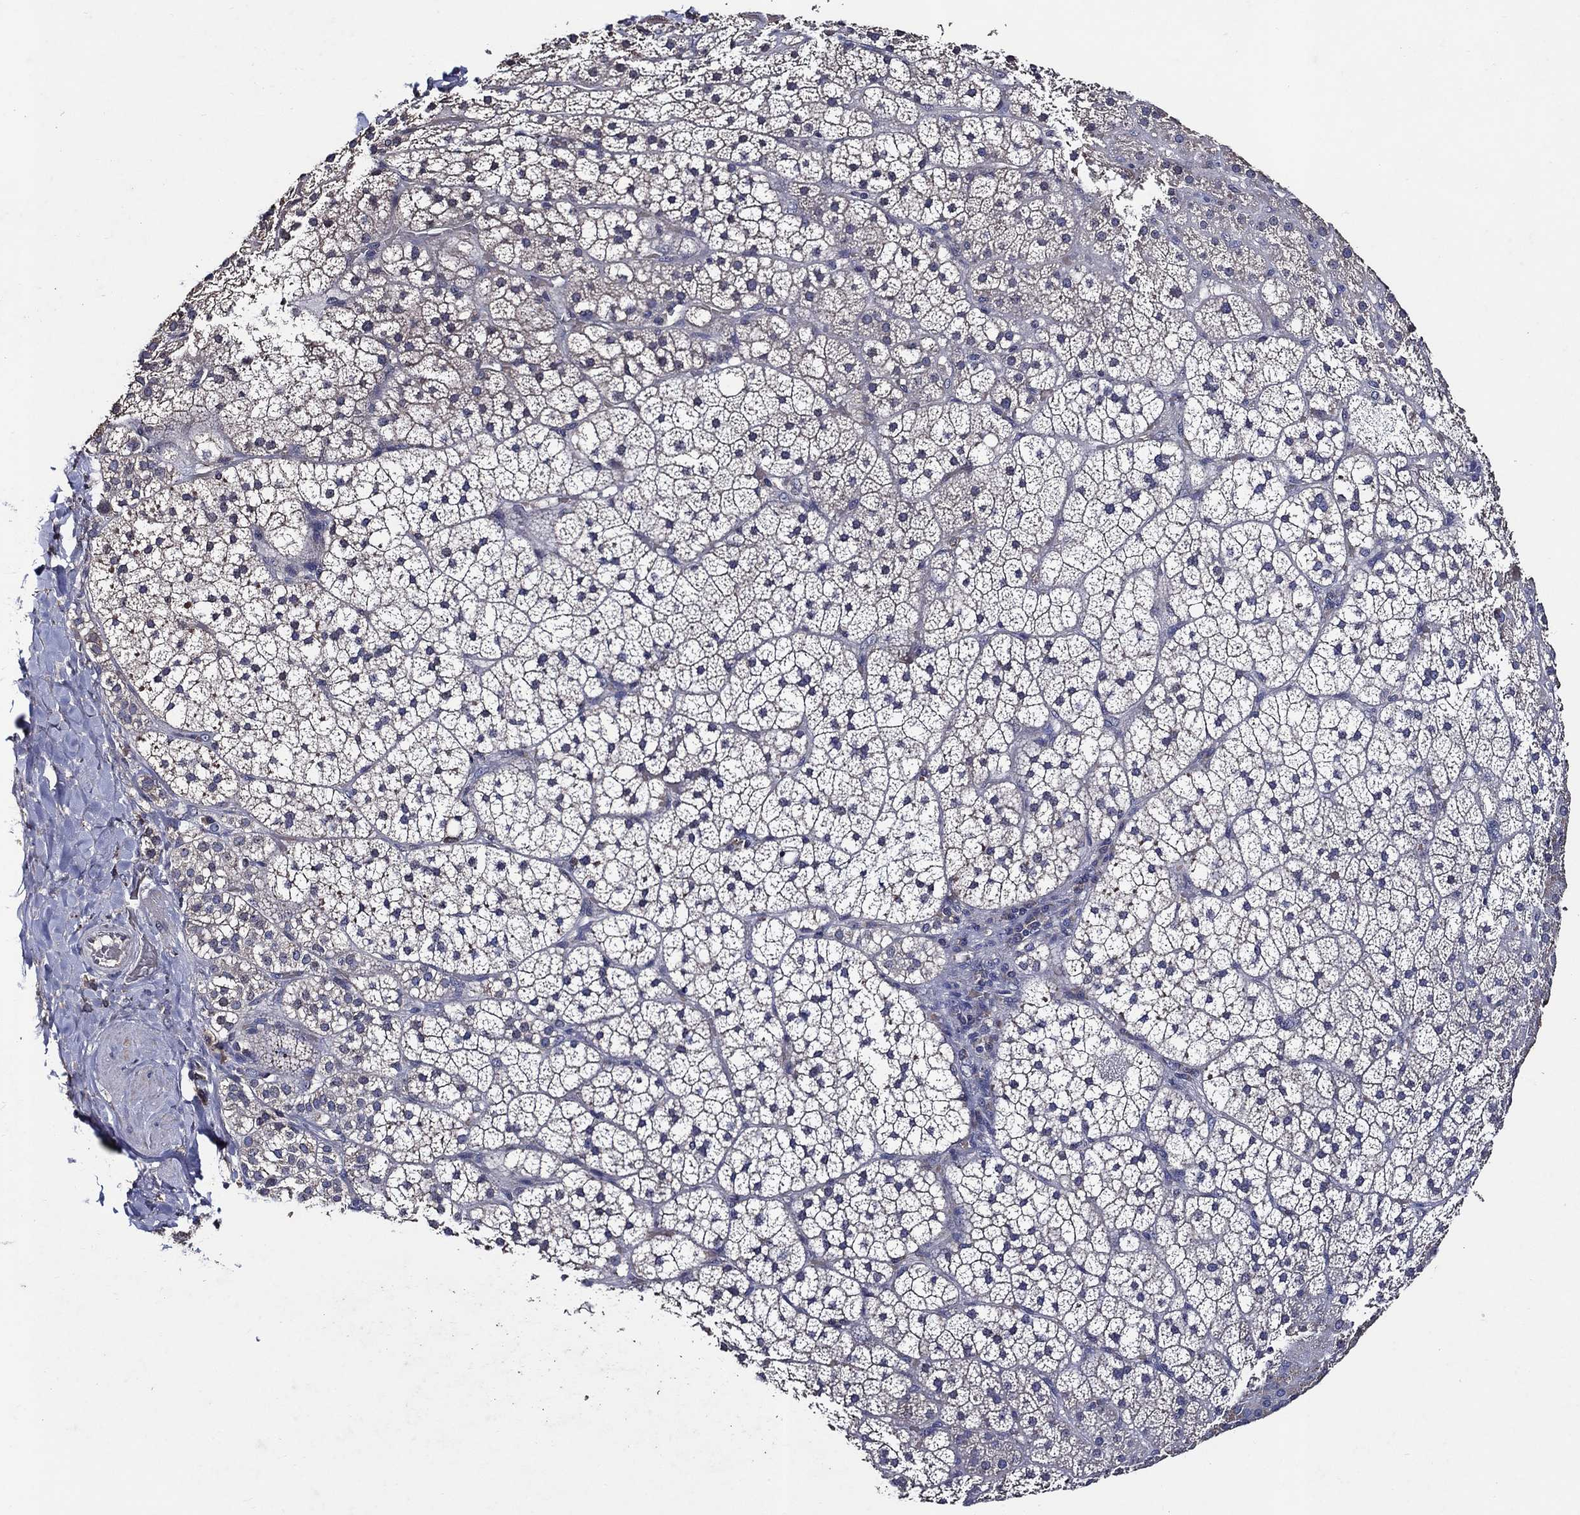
{"staining": {"intensity": "strong", "quantity": "<25%", "location": "cytoplasmic/membranous"}, "tissue": "adrenal gland", "cell_type": "Glandular cells", "image_type": "normal", "snomed": [{"axis": "morphology", "description": "Normal tissue, NOS"}, {"axis": "topography", "description": "Adrenal gland"}], "caption": "This image shows IHC staining of unremarkable human adrenal gland, with medium strong cytoplasmic/membranous positivity in approximately <25% of glandular cells.", "gene": "HAP1", "patient": {"sex": "male", "age": 53}}